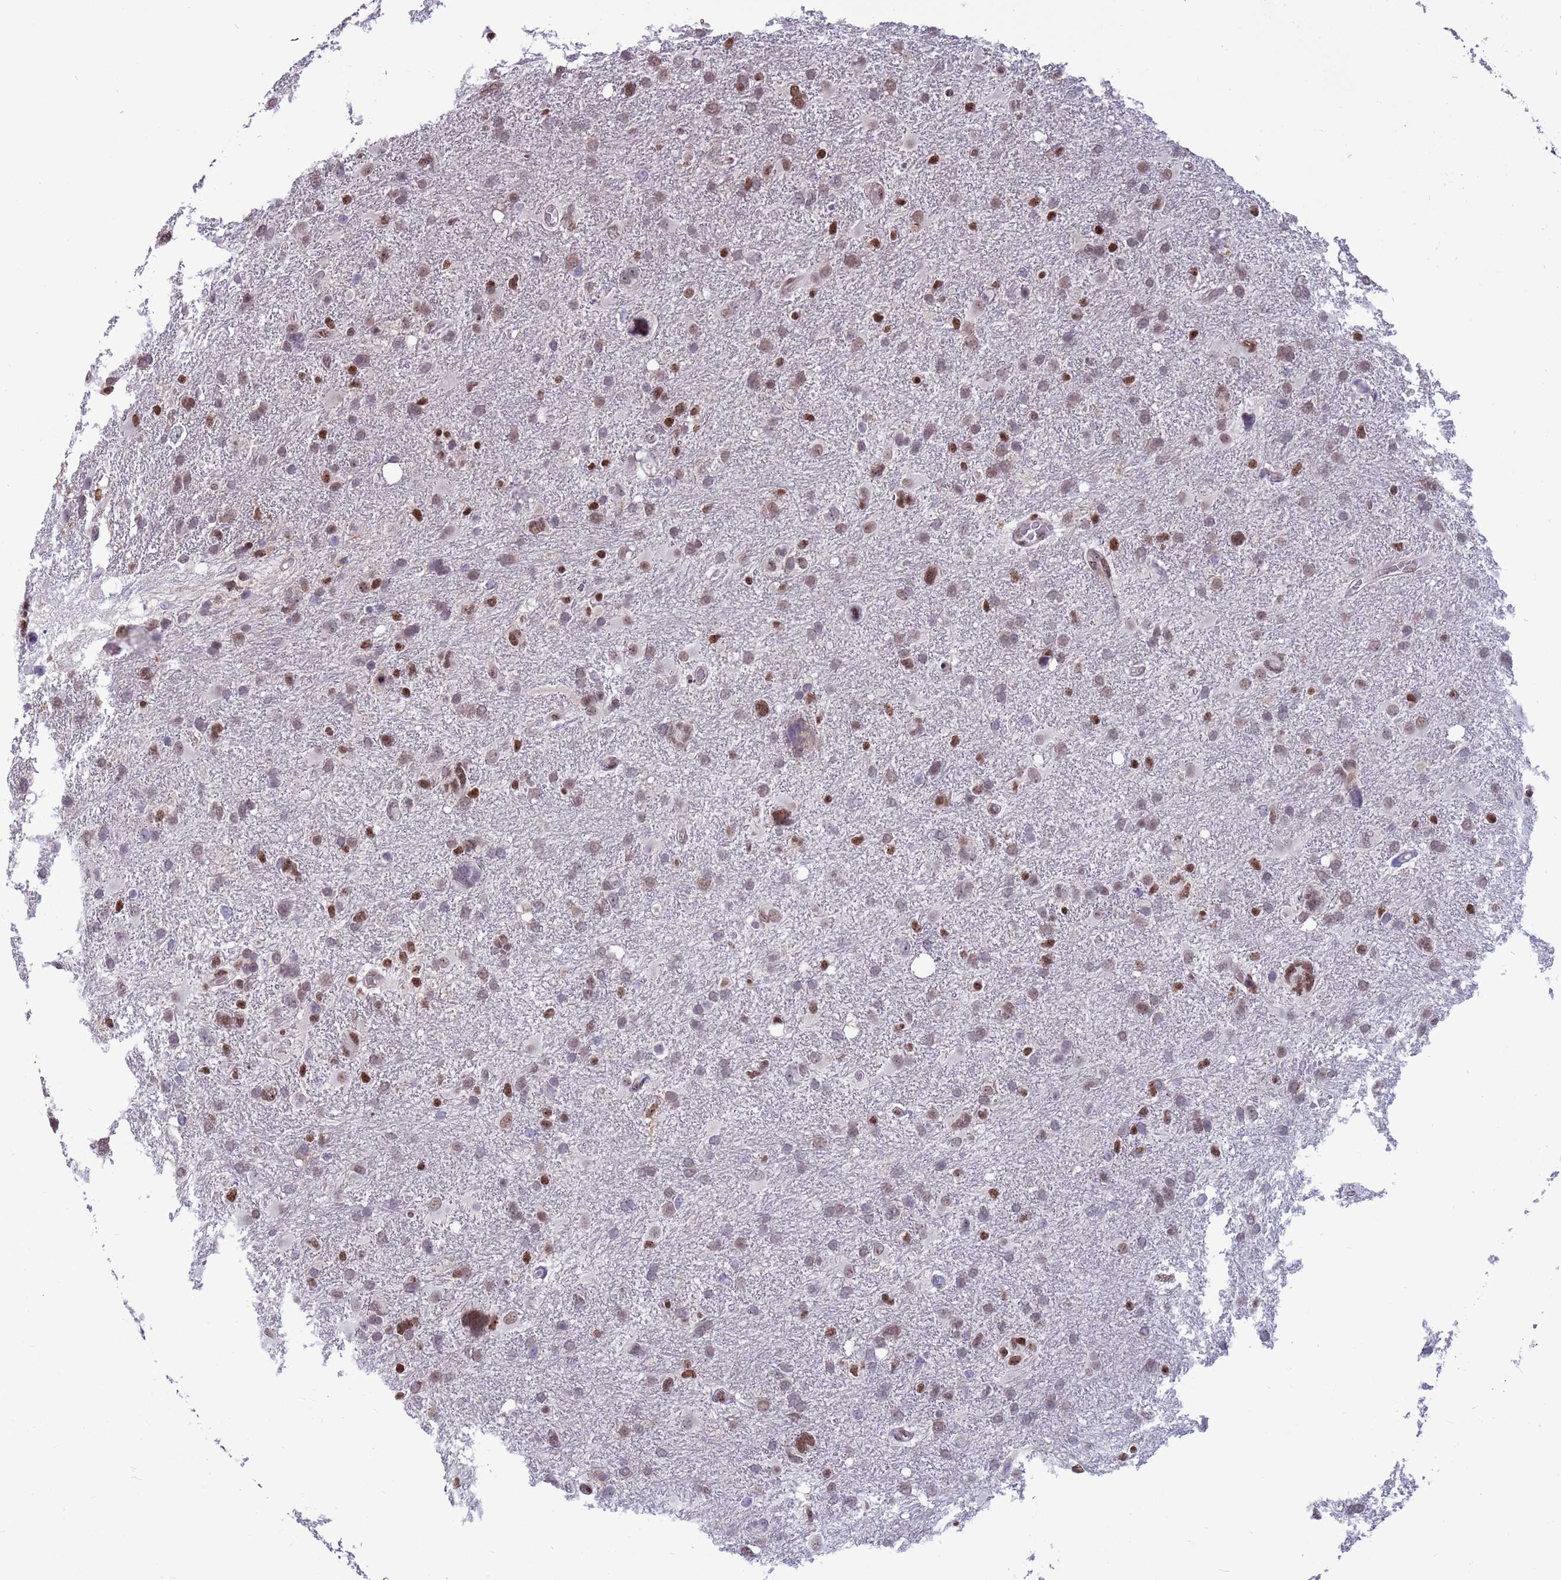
{"staining": {"intensity": "moderate", "quantity": "25%-75%", "location": "nuclear"}, "tissue": "glioma", "cell_type": "Tumor cells", "image_type": "cancer", "snomed": [{"axis": "morphology", "description": "Glioma, malignant, High grade"}, {"axis": "topography", "description": "Brain"}], "caption": "Immunohistochemistry (IHC) of glioma exhibits medium levels of moderate nuclear expression in approximately 25%-75% of tumor cells.", "gene": "NSL1", "patient": {"sex": "male", "age": 61}}